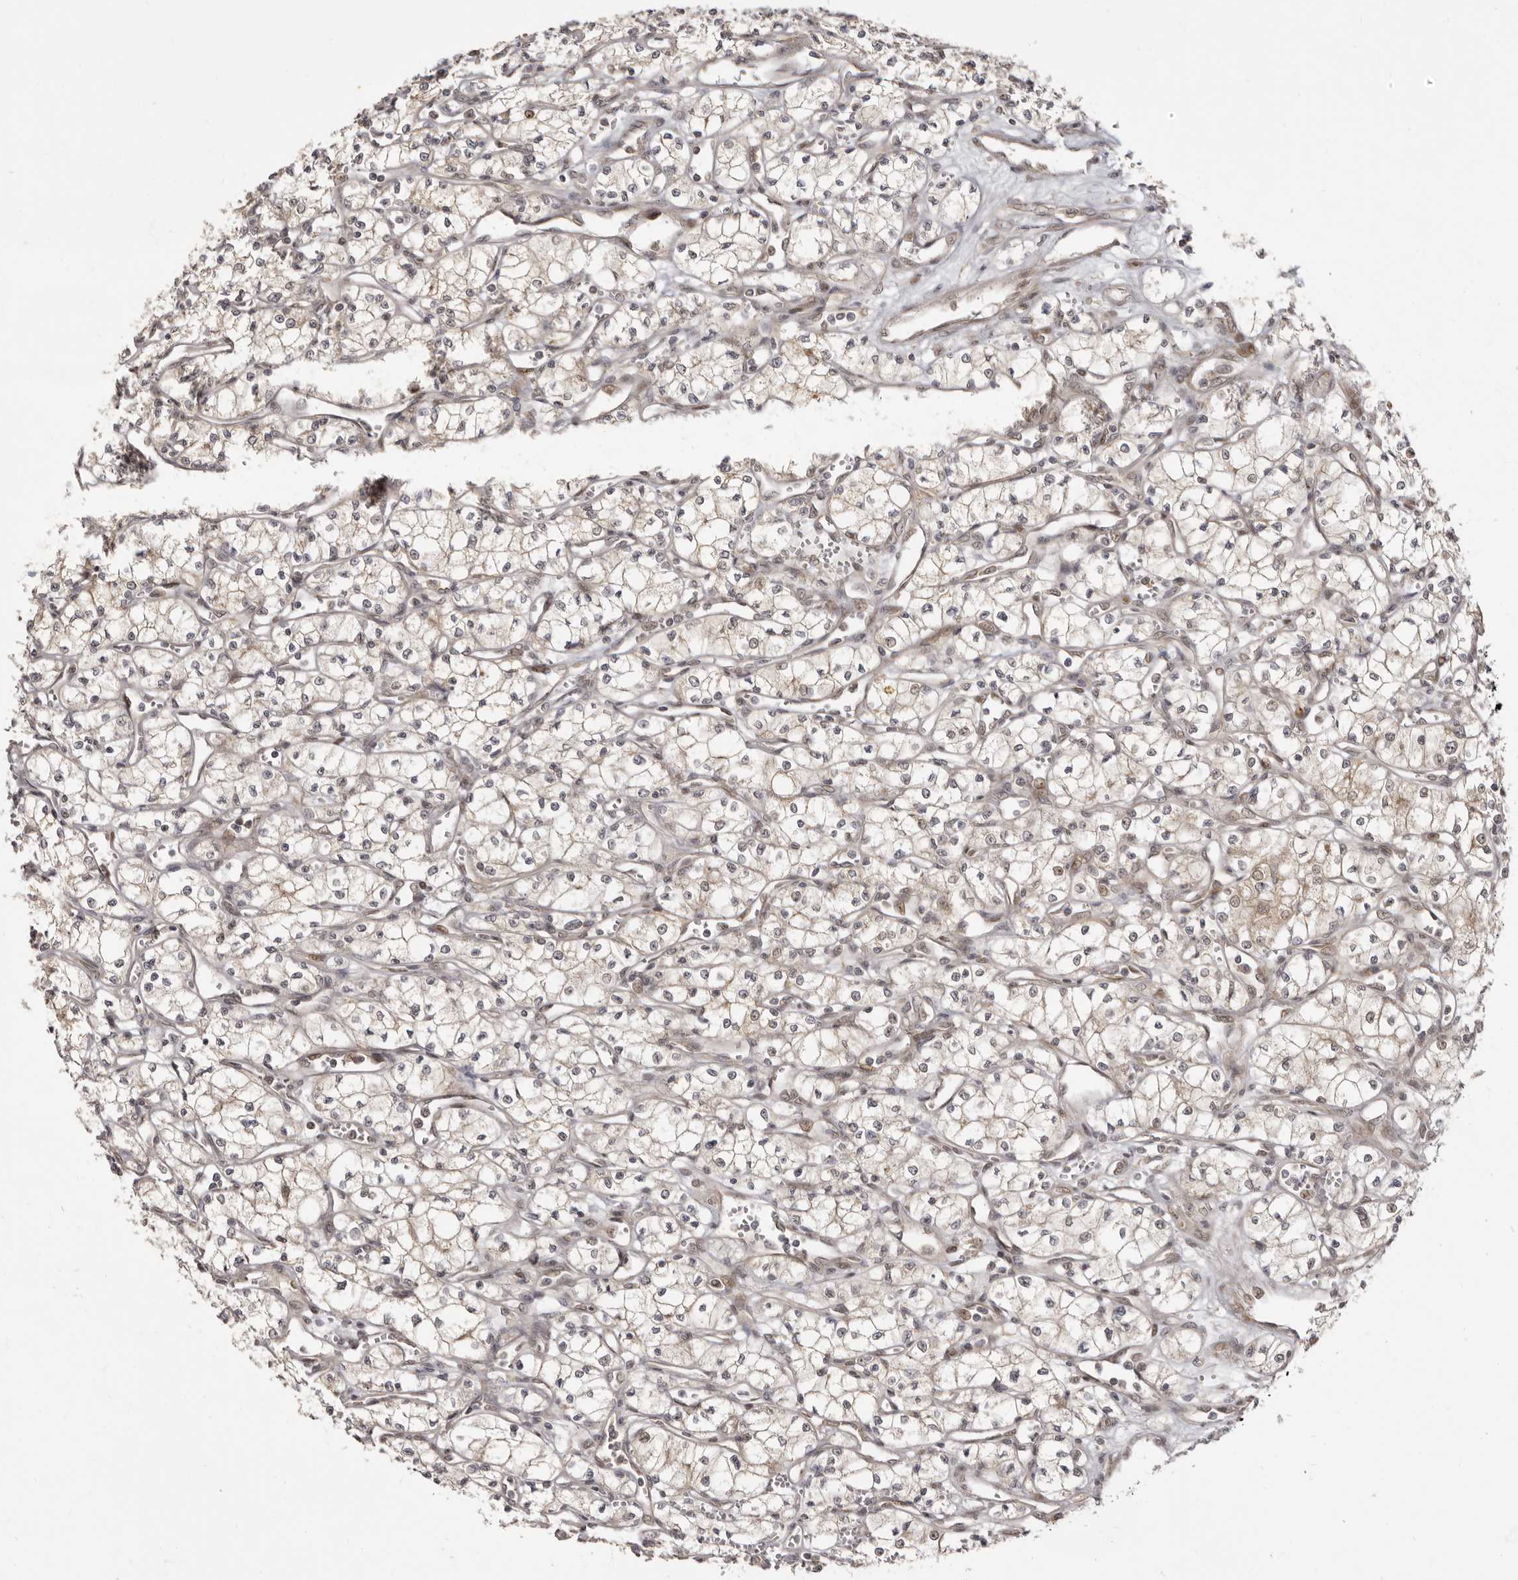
{"staining": {"intensity": "negative", "quantity": "none", "location": "none"}, "tissue": "renal cancer", "cell_type": "Tumor cells", "image_type": "cancer", "snomed": [{"axis": "morphology", "description": "Adenocarcinoma, NOS"}, {"axis": "topography", "description": "Kidney"}], "caption": "There is no significant positivity in tumor cells of renal adenocarcinoma.", "gene": "ZNF326", "patient": {"sex": "male", "age": 59}}